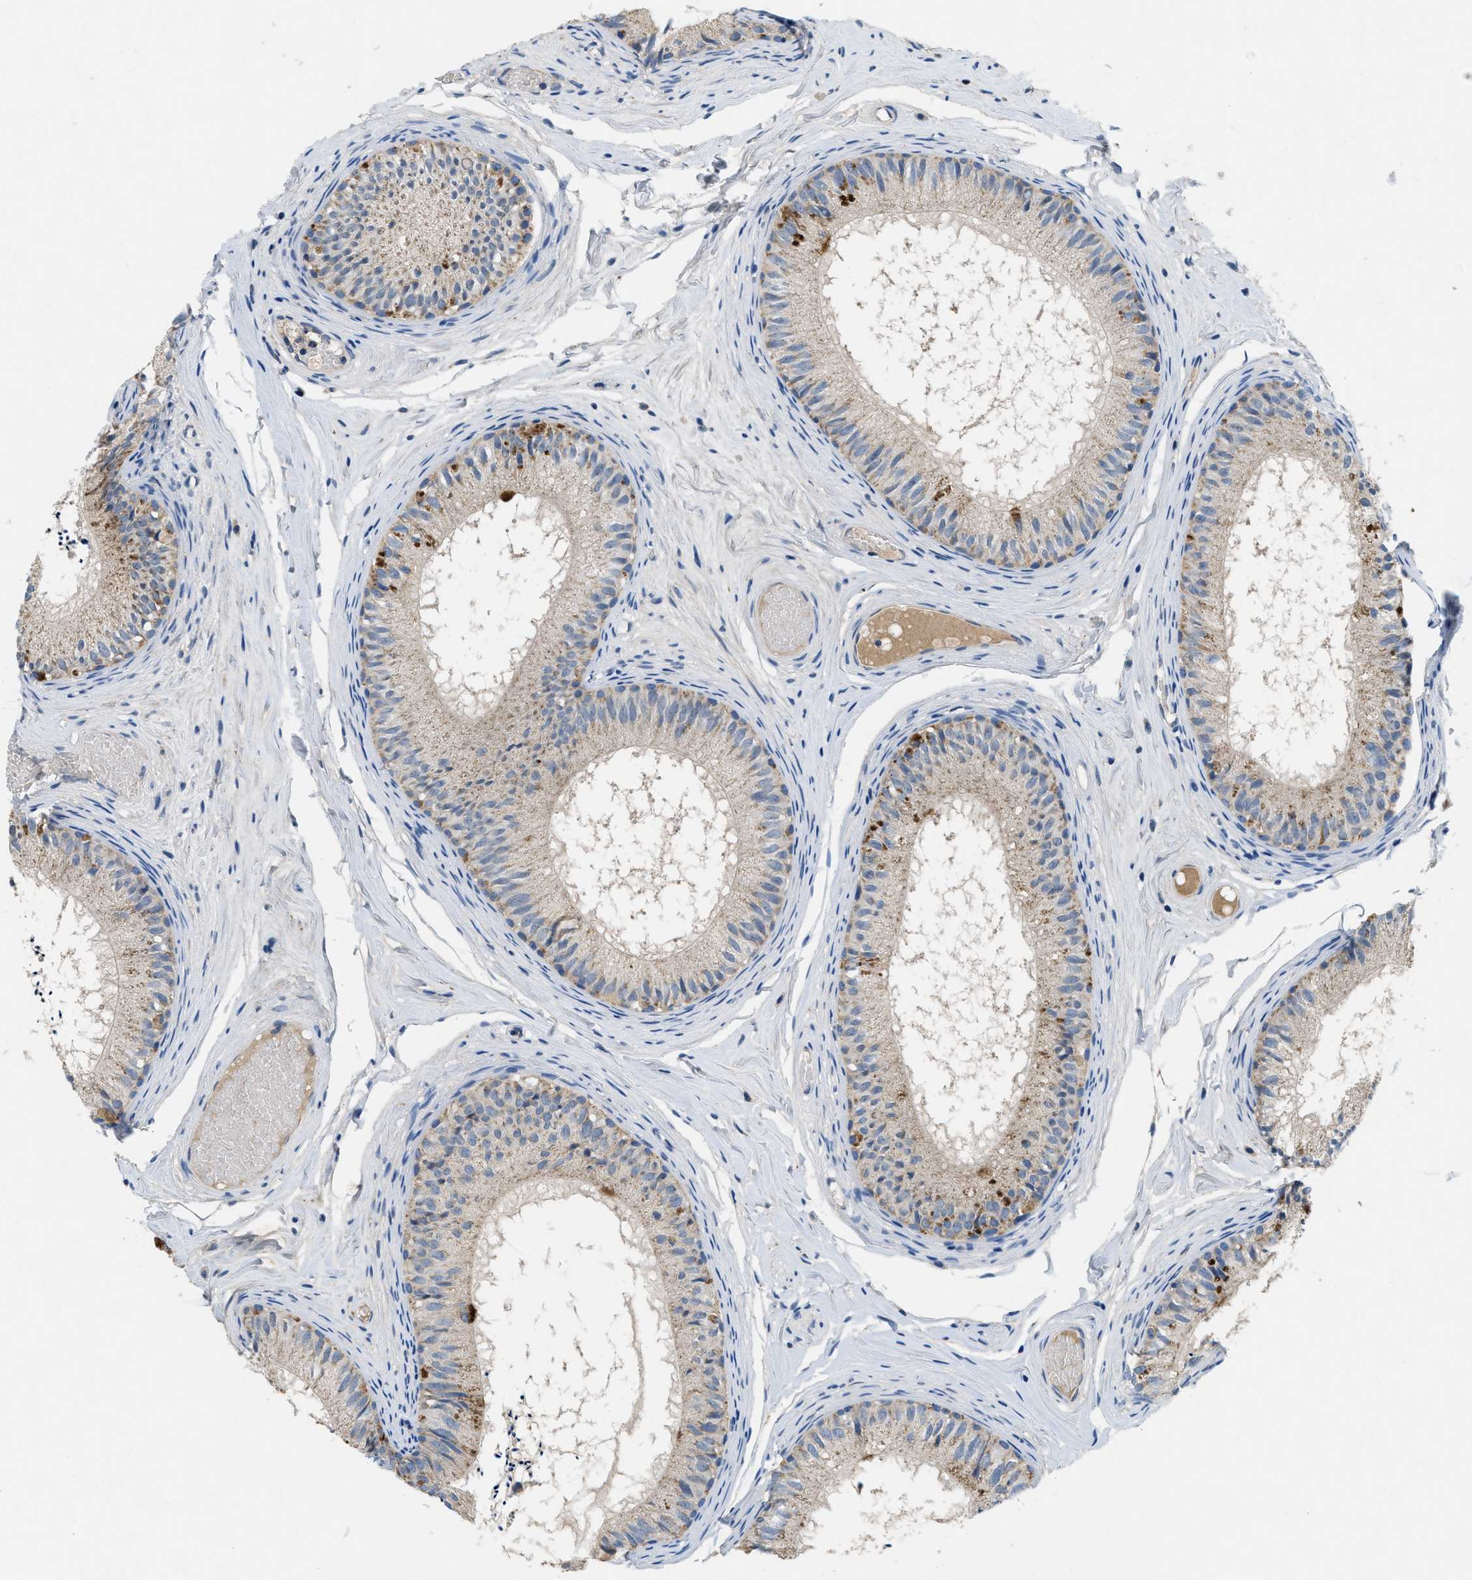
{"staining": {"intensity": "weak", "quantity": ">75%", "location": "cytoplasmic/membranous"}, "tissue": "epididymis", "cell_type": "Glandular cells", "image_type": "normal", "snomed": [{"axis": "morphology", "description": "Normal tissue, NOS"}, {"axis": "topography", "description": "Epididymis"}], "caption": "DAB (3,3'-diaminobenzidine) immunohistochemical staining of unremarkable human epididymis exhibits weak cytoplasmic/membranous protein staining in about >75% of glandular cells. (DAB (3,3'-diaminobenzidine) IHC with brightfield microscopy, high magnification).", "gene": "PNKD", "patient": {"sex": "male", "age": 46}}